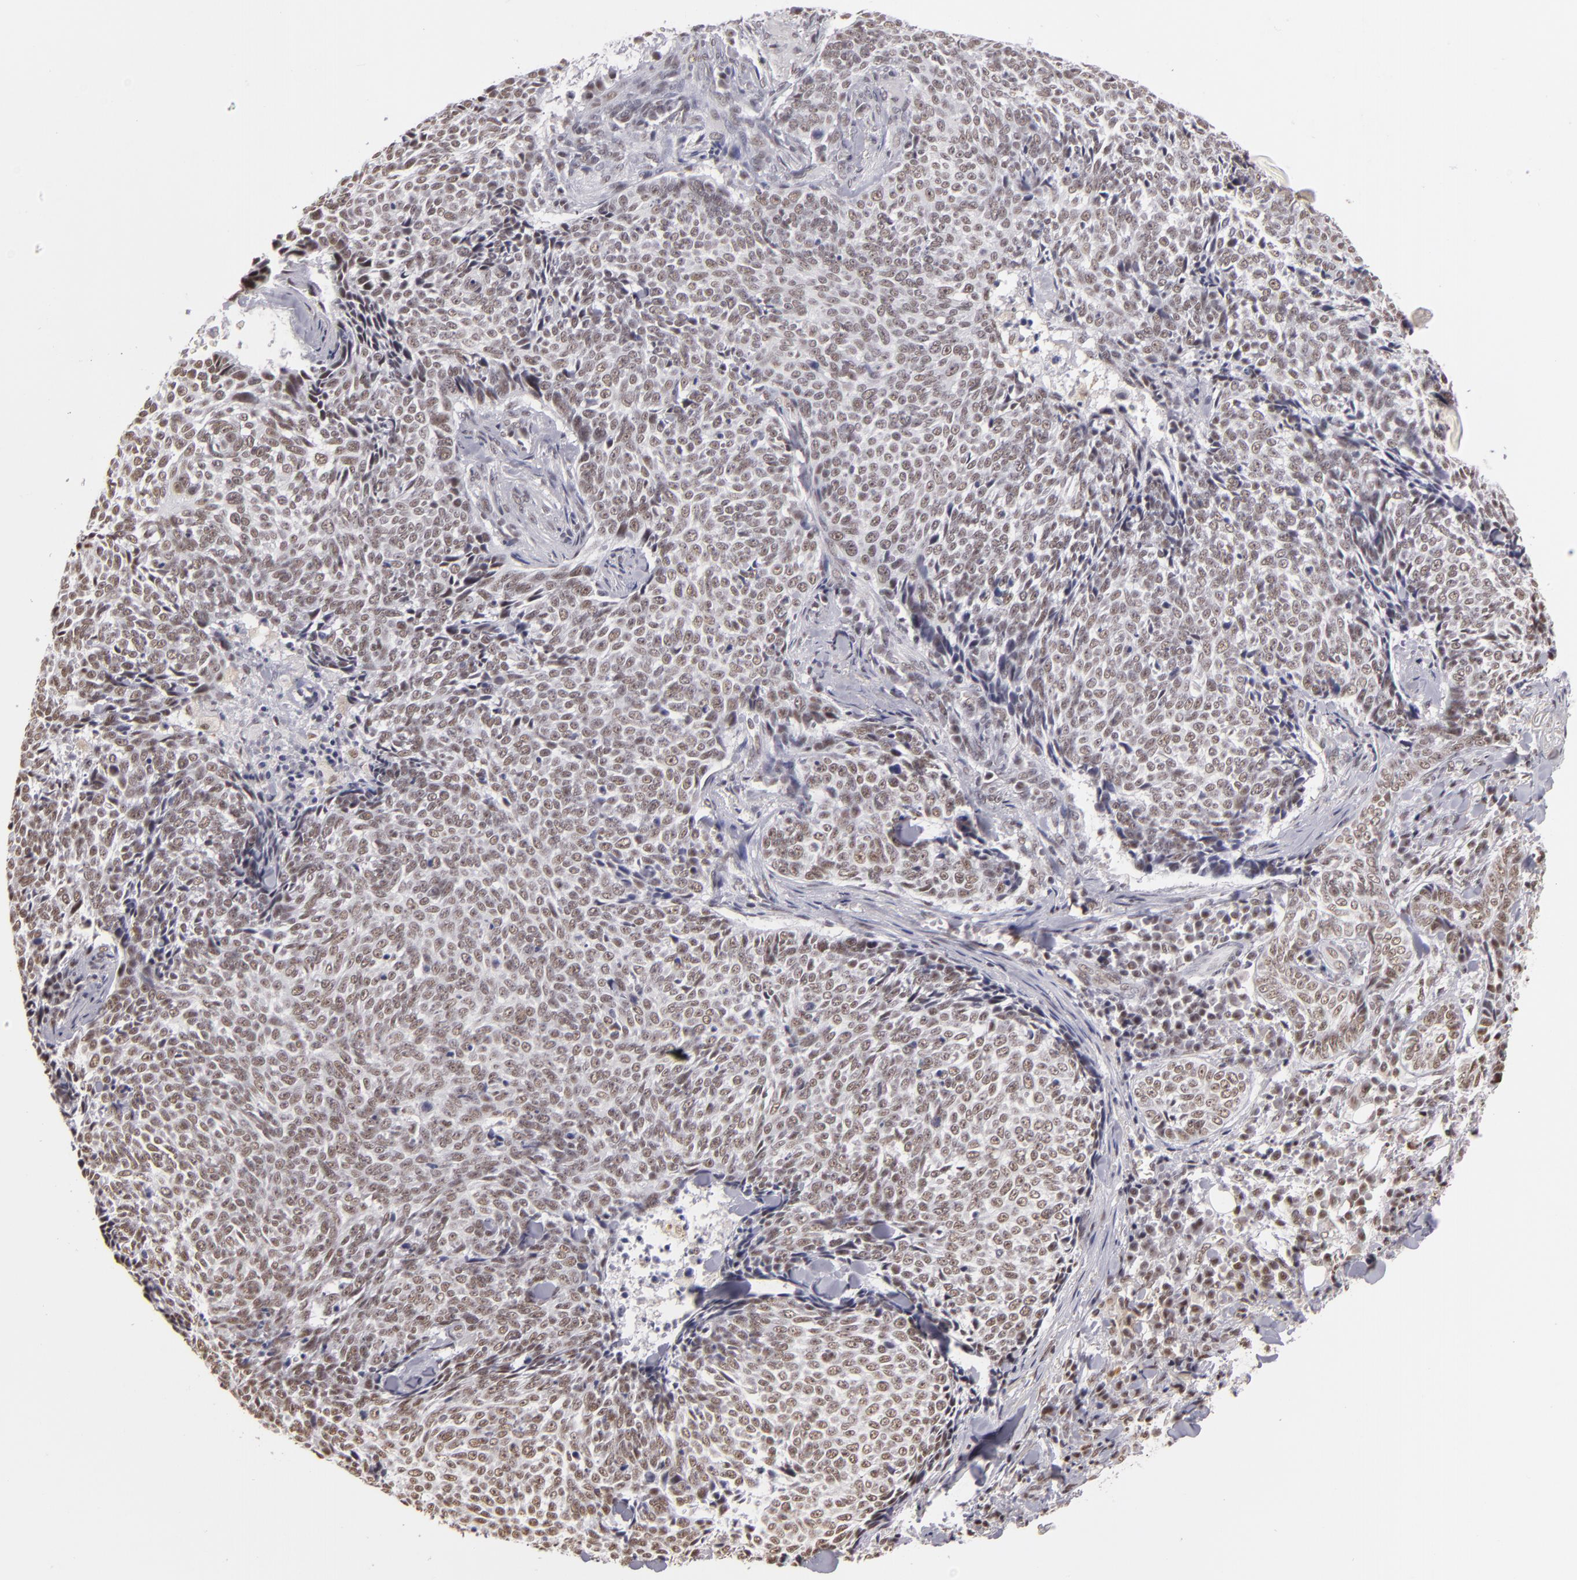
{"staining": {"intensity": "weak", "quantity": ">75%", "location": "nuclear"}, "tissue": "skin cancer", "cell_type": "Tumor cells", "image_type": "cancer", "snomed": [{"axis": "morphology", "description": "Basal cell carcinoma"}, {"axis": "topography", "description": "Skin"}], "caption": "Protein staining exhibits weak nuclear staining in about >75% of tumor cells in basal cell carcinoma (skin).", "gene": "INTS6", "patient": {"sex": "female", "age": 89}}